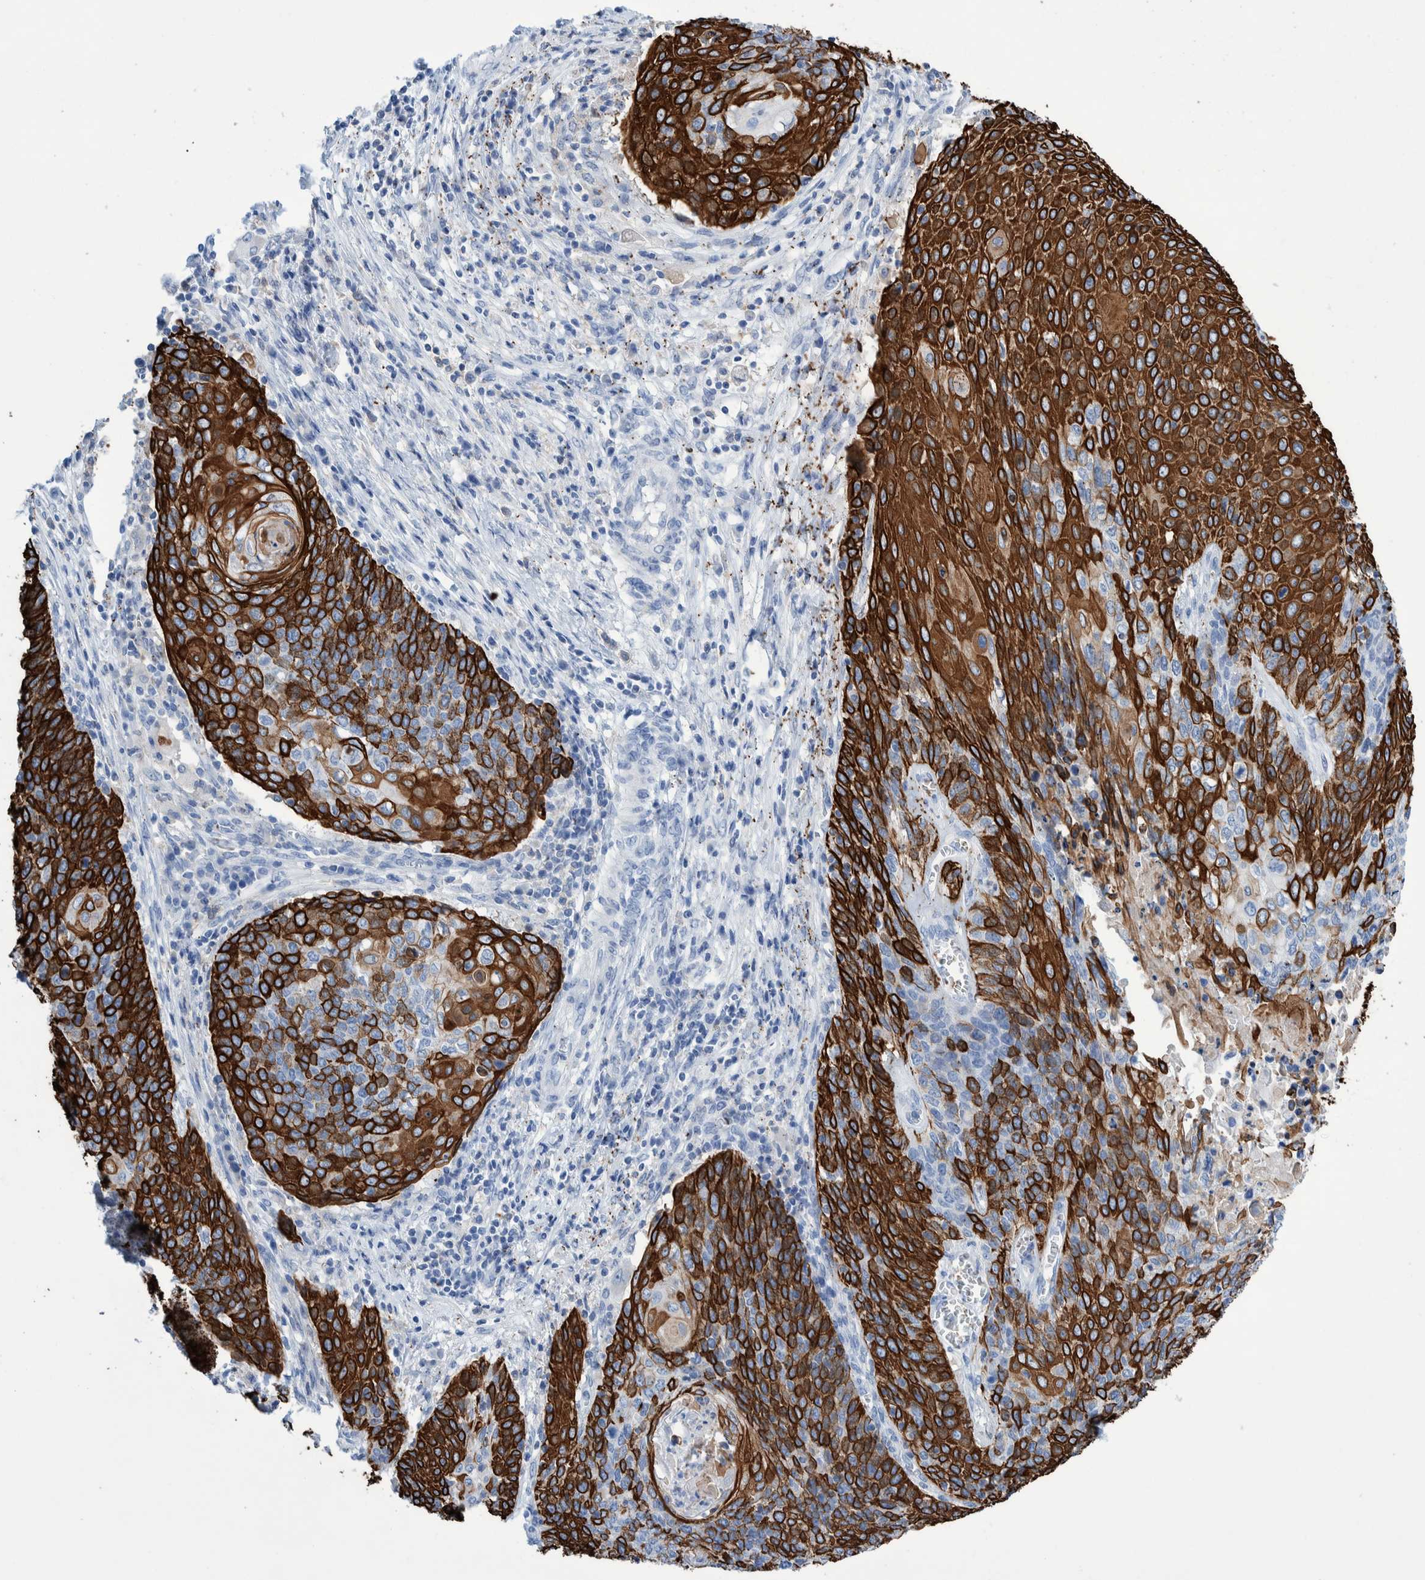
{"staining": {"intensity": "strong", "quantity": ">75%", "location": "cytoplasmic/membranous"}, "tissue": "cervical cancer", "cell_type": "Tumor cells", "image_type": "cancer", "snomed": [{"axis": "morphology", "description": "Squamous cell carcinoma, NOS"}, {"axis": "topography", "description": "Cervix"}], "caption": "A histopathology image showing strong cytoplasmic/membranous expression in about >75% of tumor cells in cervical cancer (squamous cell carcinoma), as visualized by brown immunohistochemical staining.", "gene": "KRT14", "patient": {"sex": "female", "age": 39}}